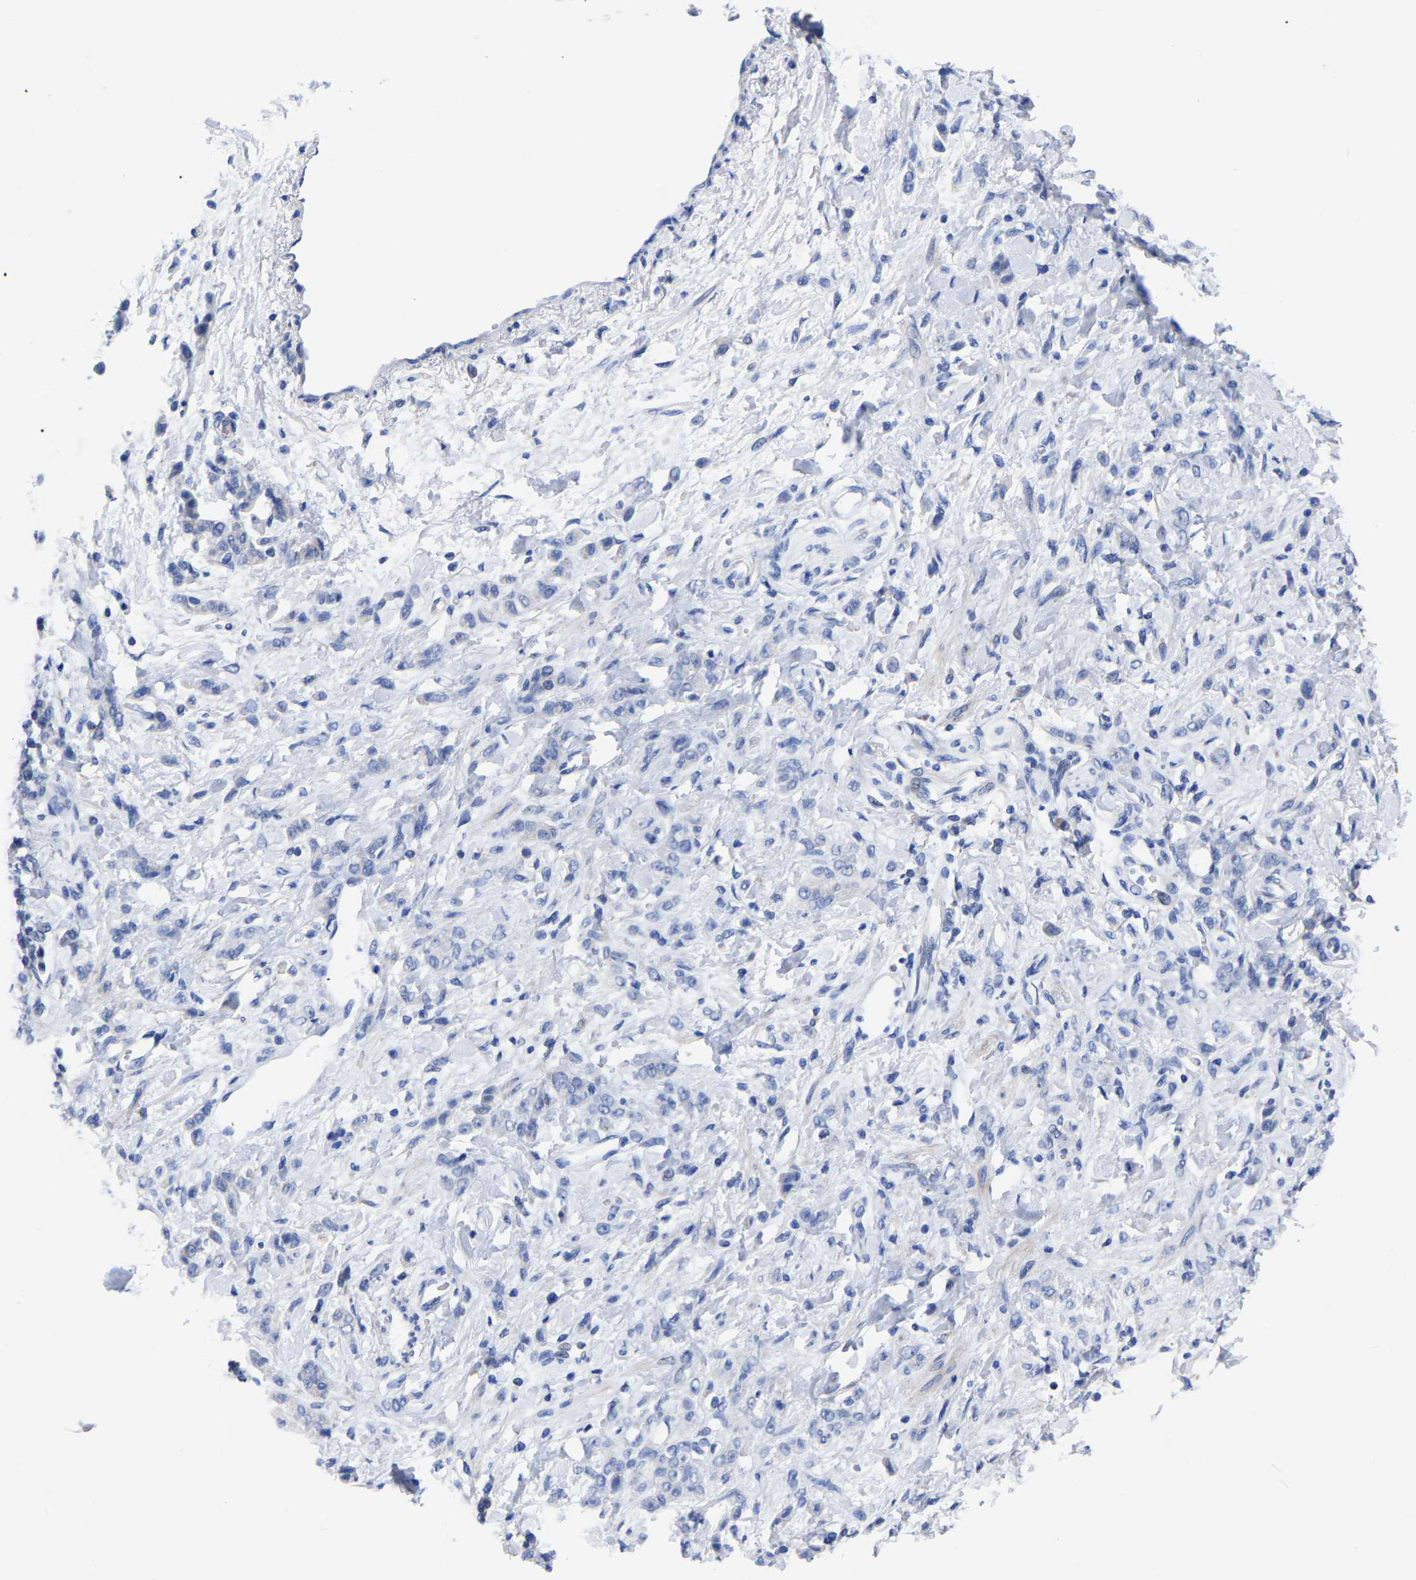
{"staining": {"intensity": "negative", "quantity": "none", "location": "none"}, "tissue": "stomach cancer", "cell_type": "Tumor cells", "image_type": "cancer", "snomed": [{"axis": "morphology", "description": "Normal tissue, NOS"}, {"axis": "morphology", "description": "Adenocarcinoma, NOS"}, {"axis": "topography", "description": "Stomach"}], "caption": "The histopathology image demonstrates no staining of tumor cells in stomach cancer (adenocarcinoma).", "gene": "GDF3", "patient": {"sex": "male", "age": 82}}